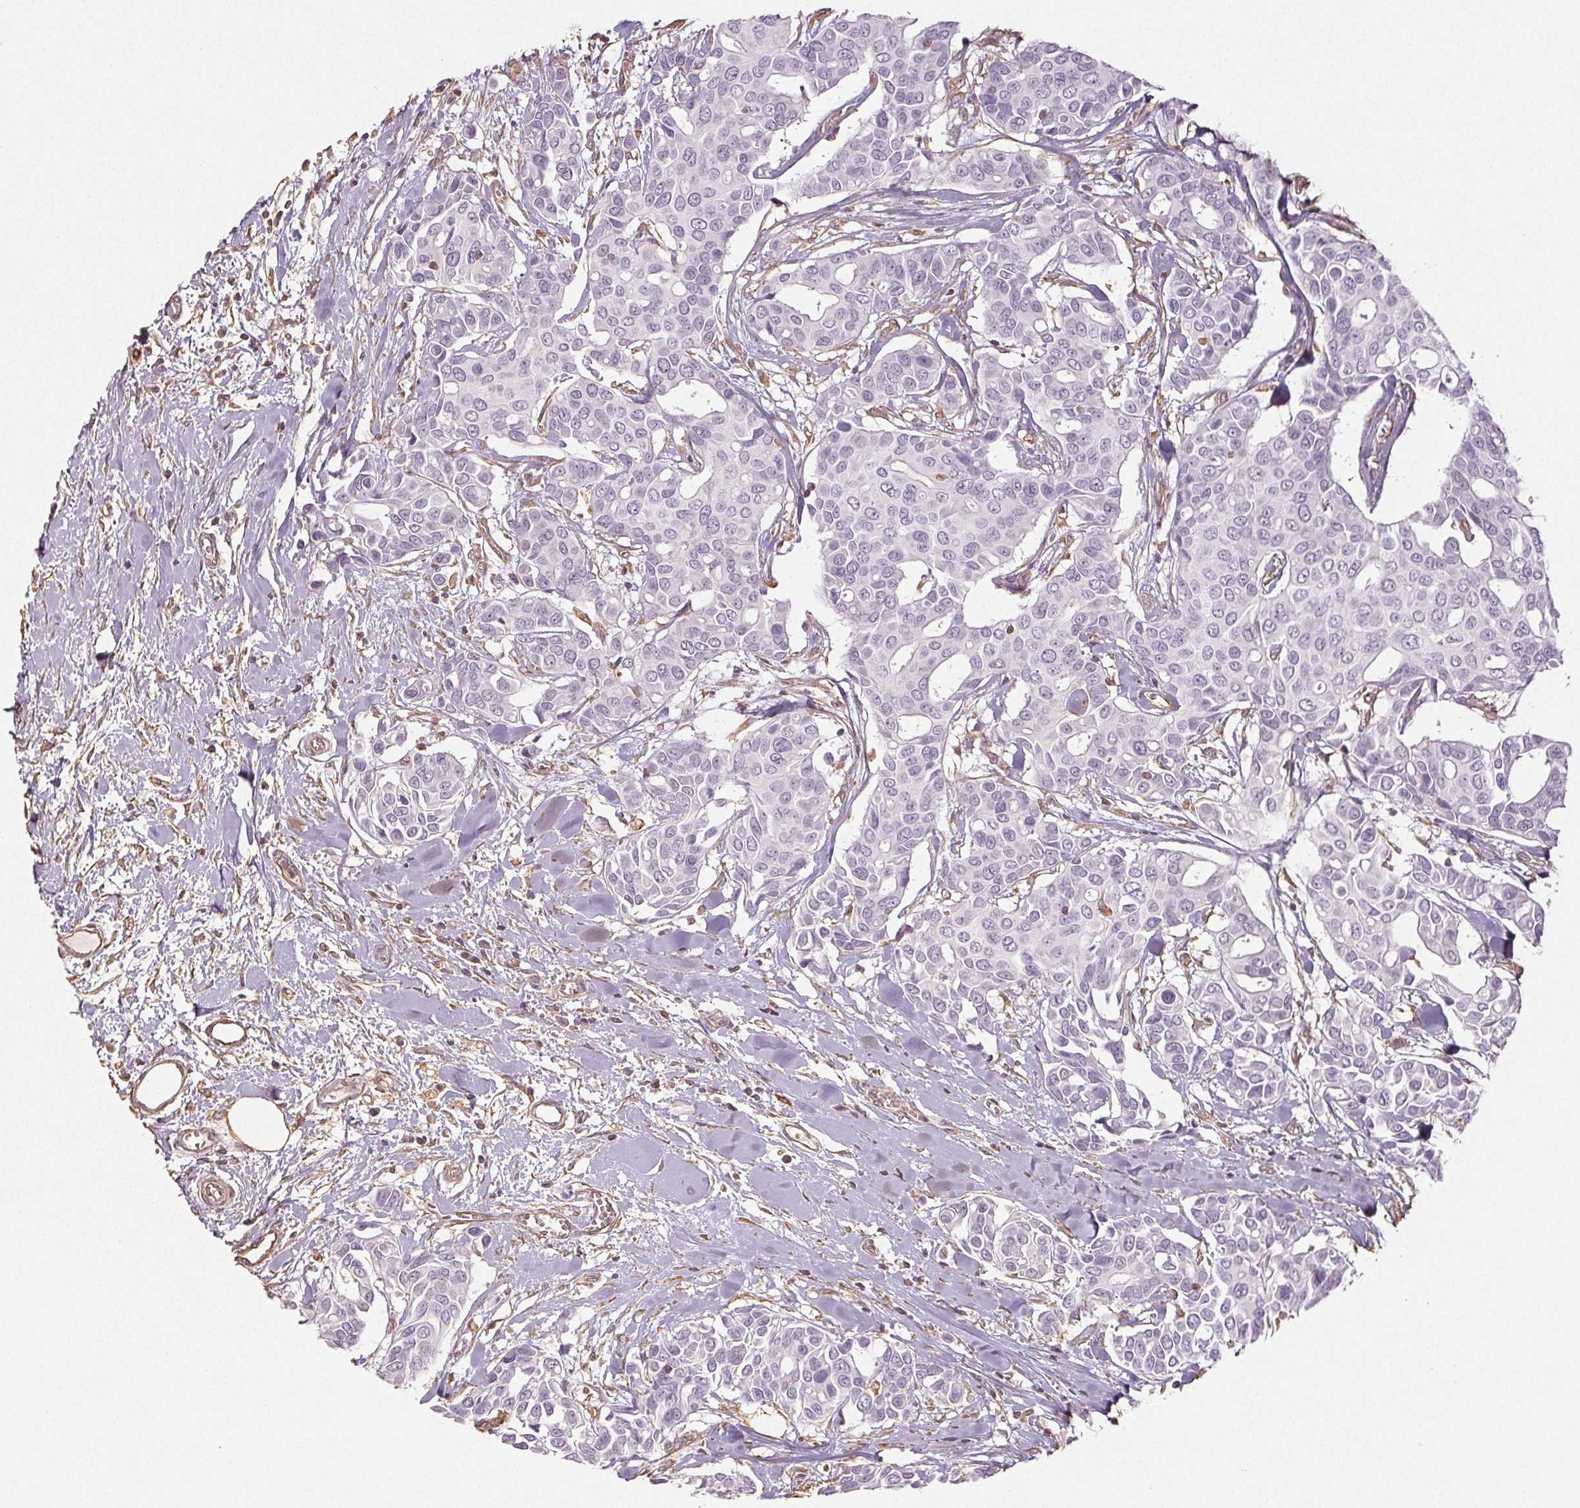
{"staining": {"intensity": "negative", "quantity": "none", "location": "none"}, "tissue": "breast cancer", "cell_type": "Tumor cells", "image_type": "cancer", "snomed": [{"axis": "morphology", "description": "Duct carcinoma"}, {"axis": "topography", "description": "Breast"}], "caption": "Immunohistochemistry micrograph of infiltrating ductal carcinoma (breast) stained for a protein (brown), which reveals no expression in tumor cells. (DAB immunohistochemistry, high magnification).", "gene": "COL7A1", "patient": {"sex": "female", "age": 54}}